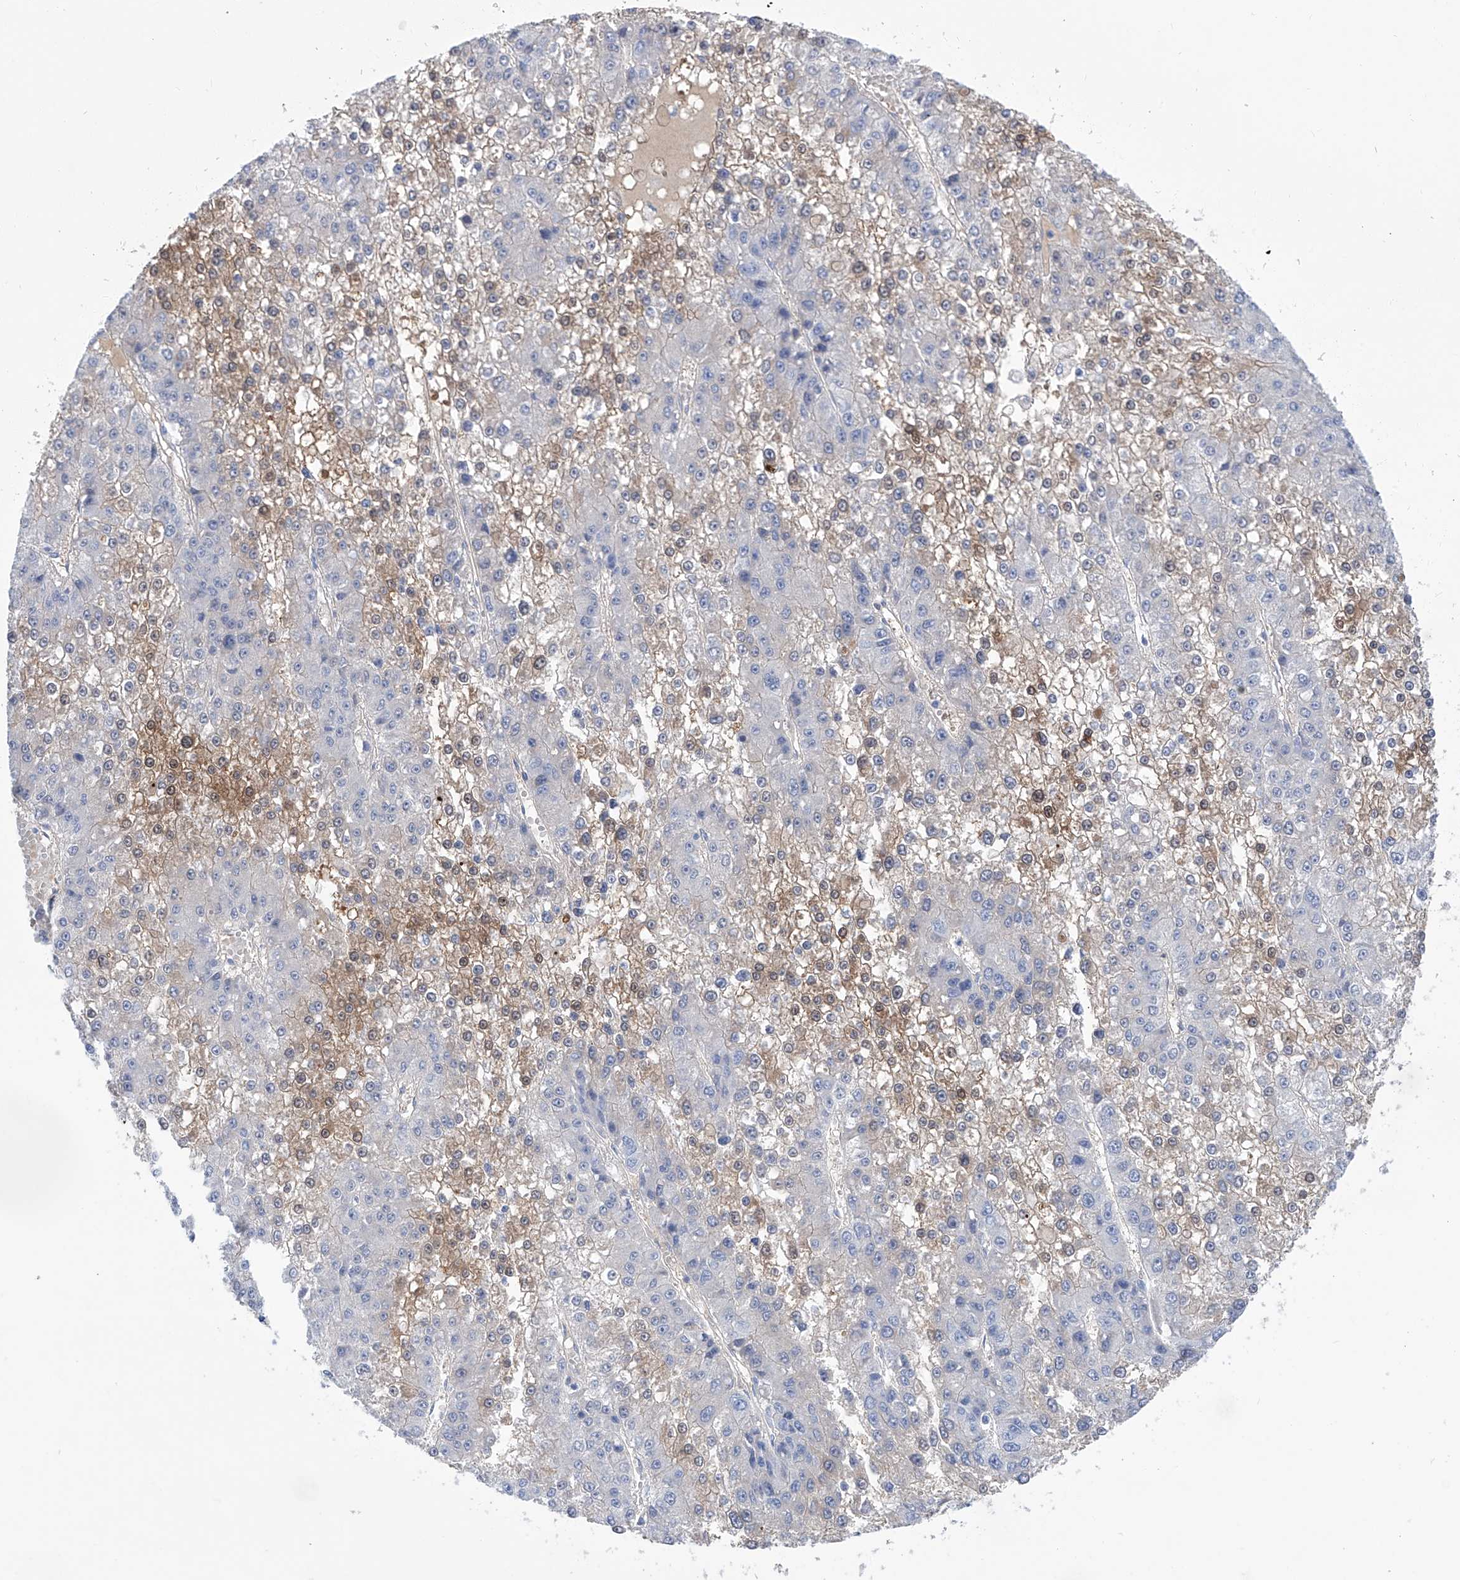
{"staining": {"intensity": "moderate", "quantity": "<25%", "location": "cytoplasmic/membranous,nuclear"}, "tissue": "liver cancer", "cell_type": "Tumor cells", "image_type": "cancer", "snomed": [{"axis": "morphology", "description": "Carcinoma, Hepatocellular, NOS"}, {"axis": "topography", "description": "Liver"}], "caption": "Protein staining of liver hepatocellular carcinoma tissue exhibits moderate cytoplasmic/membranous and nuclear staining in approximately <25% of tumor cells.", "gene": "PGM3", "patient": {"sex": "female", "age": 73}}